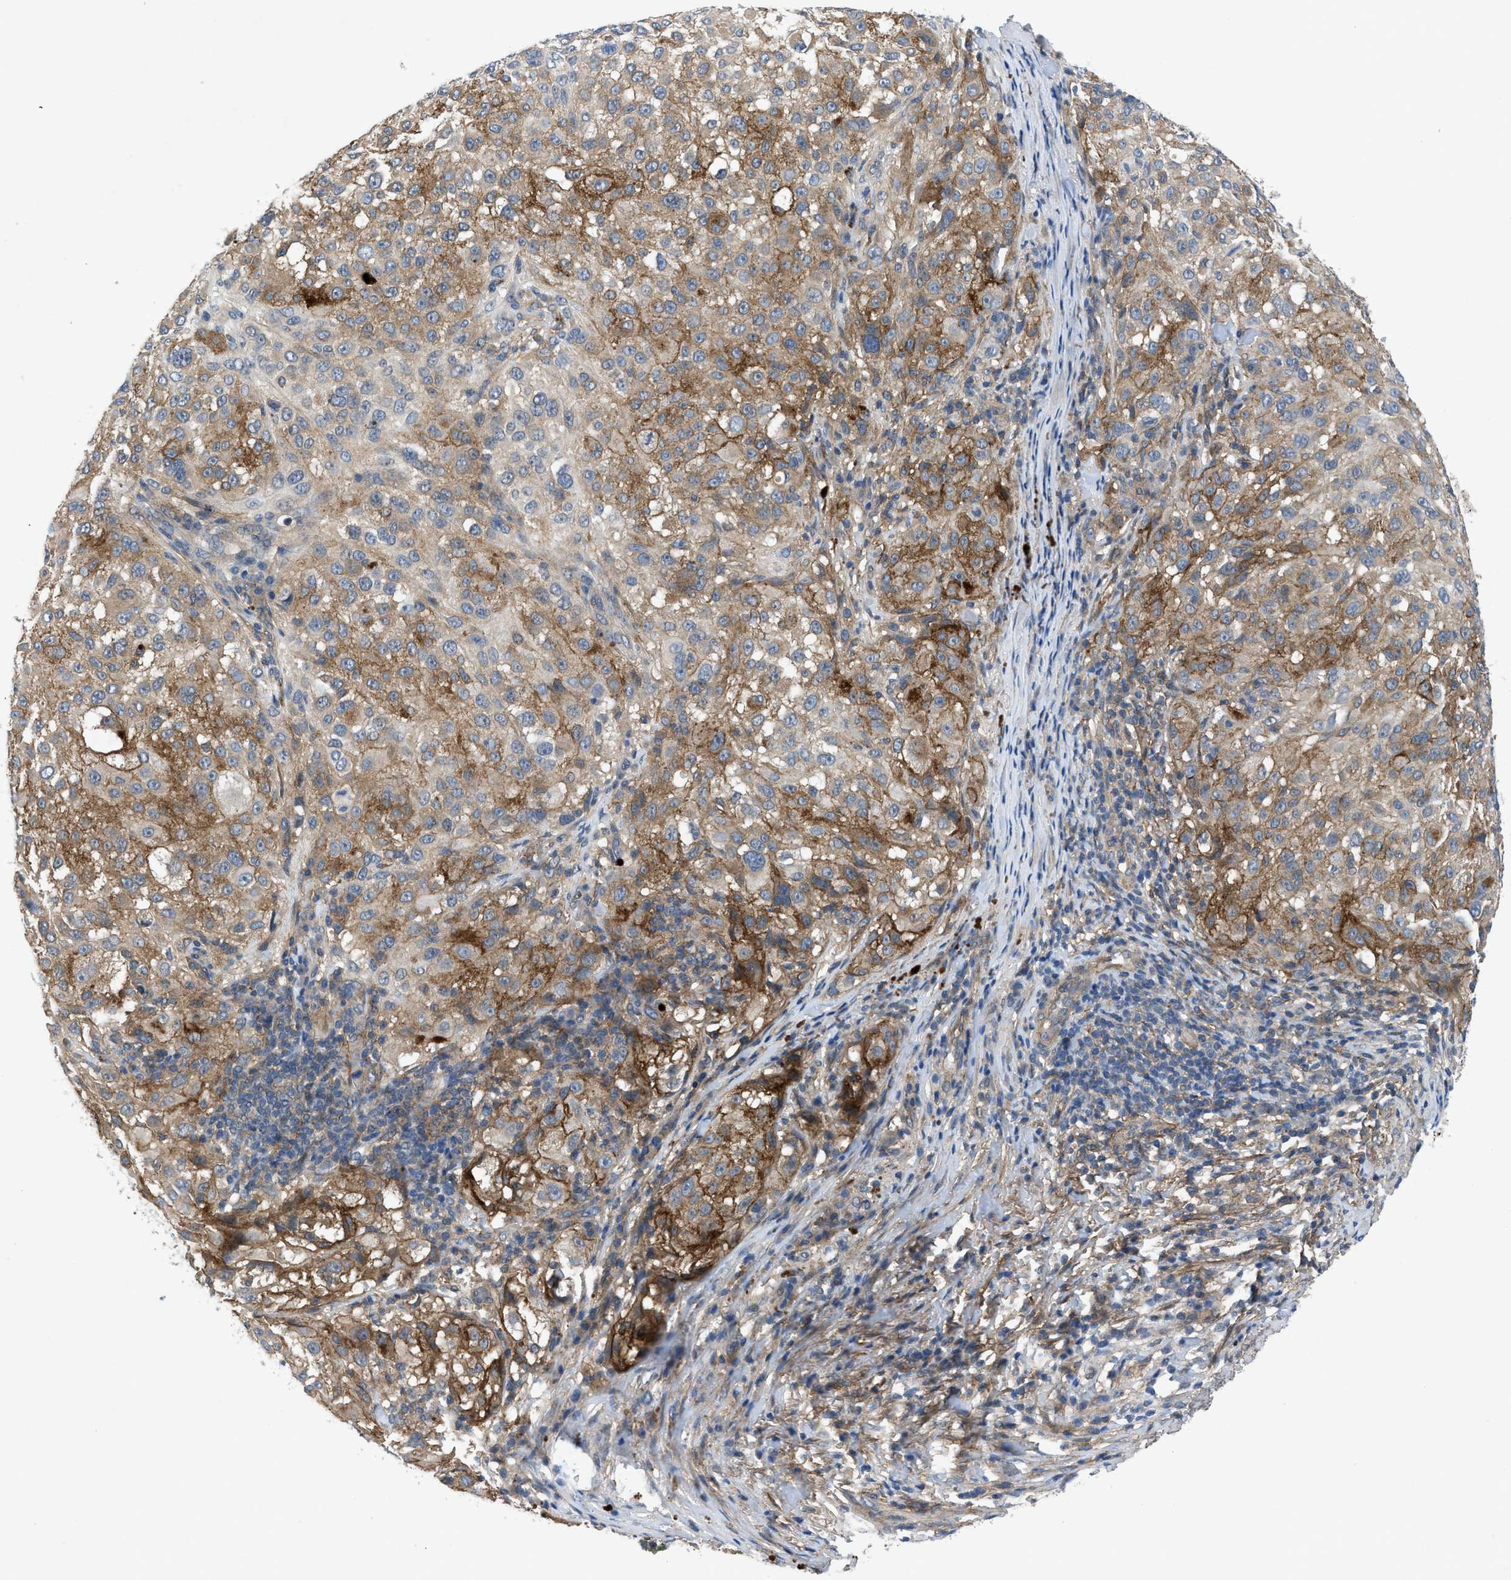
{"staining": {"intensity": "moderate", "quantity": "25%-75%", "location": "cytoplasmic/membranous"}, "tissue": "melanoma", "cell_type": "Tumor cells", "image_type": "cancer", "snomed": [{"axis": "morphology", "description": "Necrosis, NOS"}, {"axis": "morphology", "description": "Malignant melanoma, NOS"}, {"axis": "topography", "description": "Skin"}], "caption": "Brown immunohistochemical staining in human malignant melanoma displays moderate cytoplasmic/membranous staining in approximately 25%-75% of tumor cells.", "gene": "PANX1", "patient": {"sex": "female", "age": 87}}